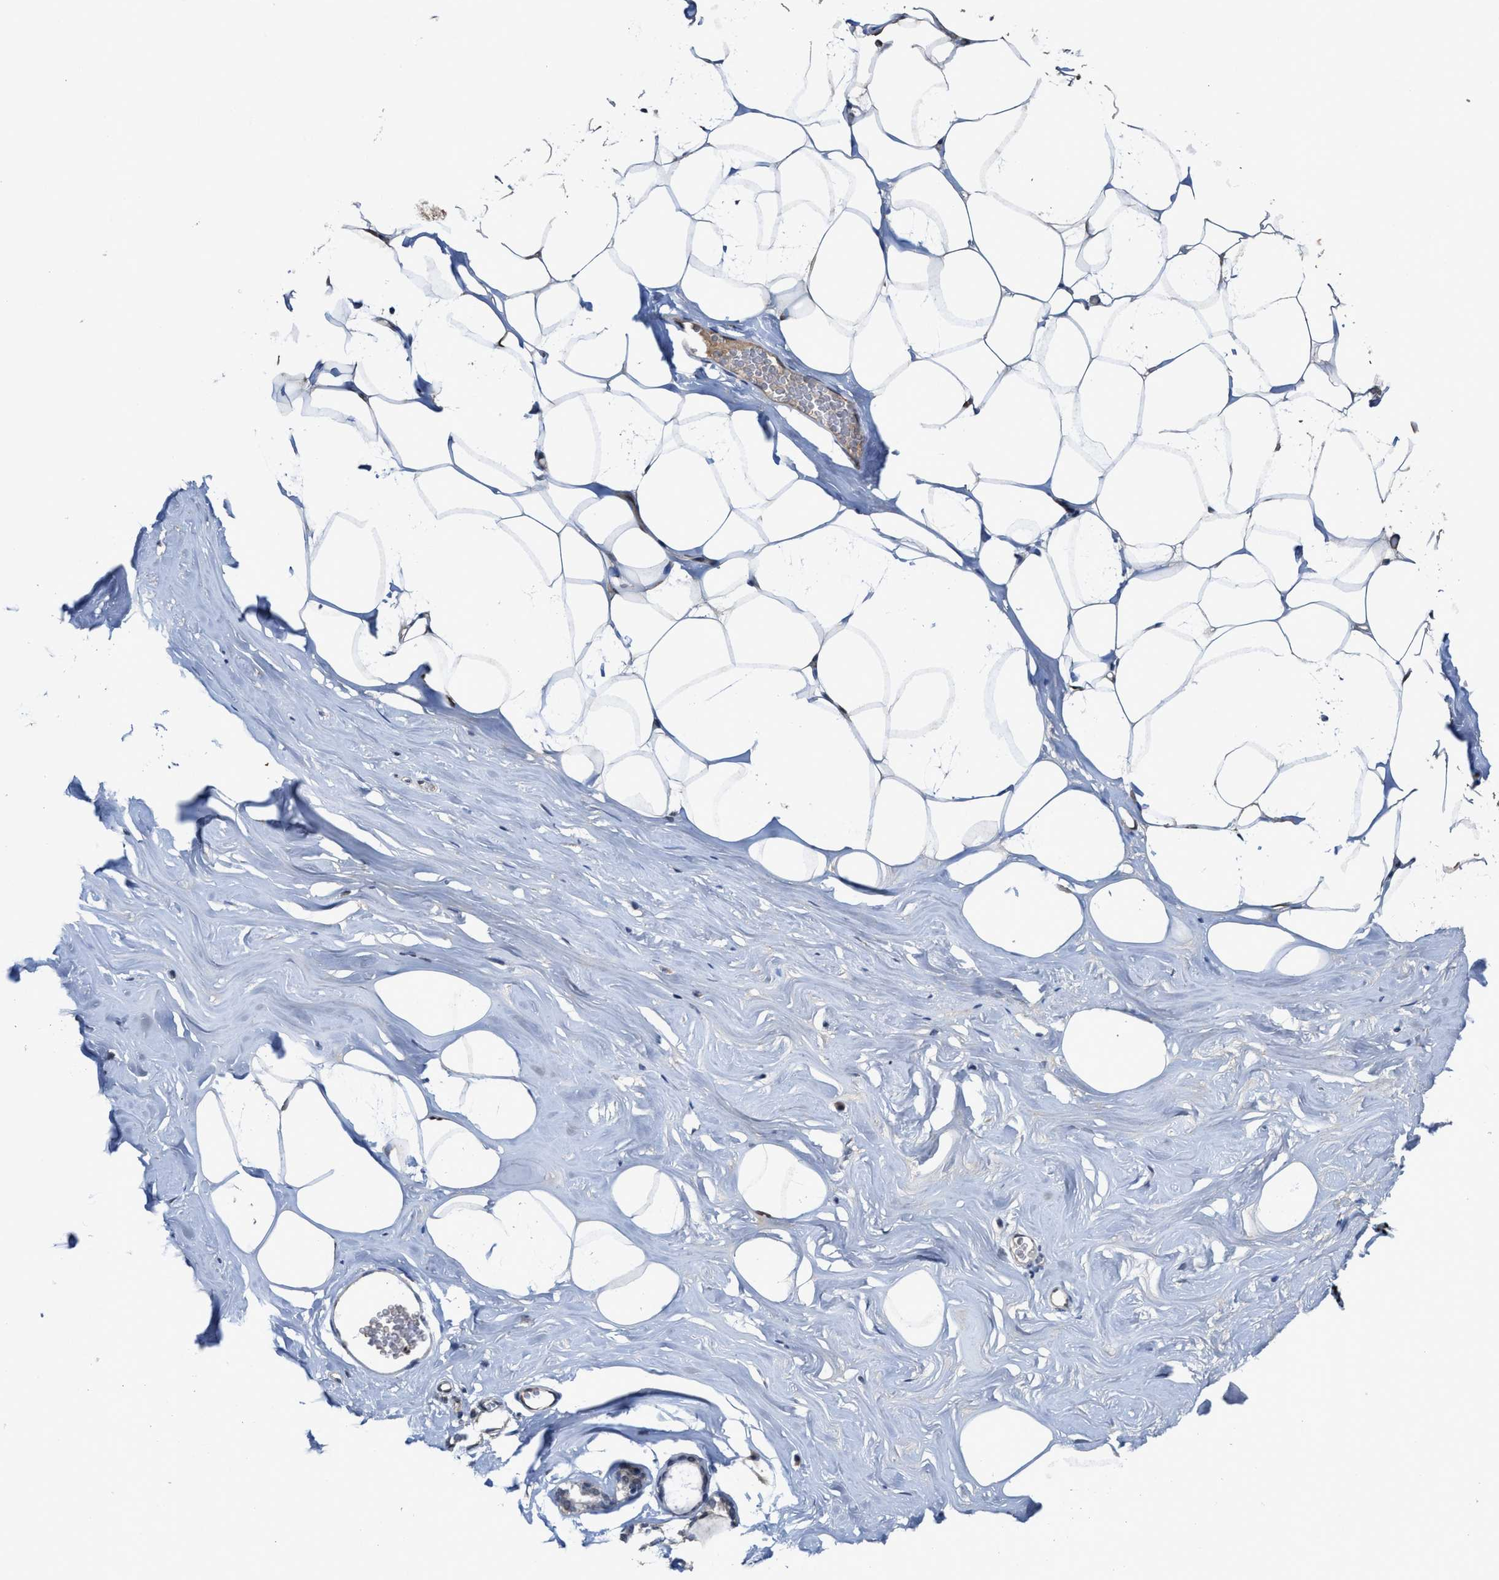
{"staining": {"intensity": "strong", "quantity": ">75%", "location": "nuclear"}, "tissue": "adipose tissue", "cell_type": "Adipocytes", "image_type": "normal", "snomed": [{"axis": "morphology", "description": "Normal tissue, NOS"}, {"axis": "morphology", "description": "Fibrosis, NOS"}, {"axis": "topography", "description": "Breast"}, {"axis": "topography", "description": "Adipose tissue"}], "caption": "Immunohistochemistry micrograph of normal adipose tissue: adipose tissue stained using immunohistochemistry (IHC) reveals high levels of strong protein expression localized specifically in the nuclear of adipocytes, appearing as a nuclear brown color.", "gene": "ZNF20", "patient": {"sex": "female", "age": 39}}